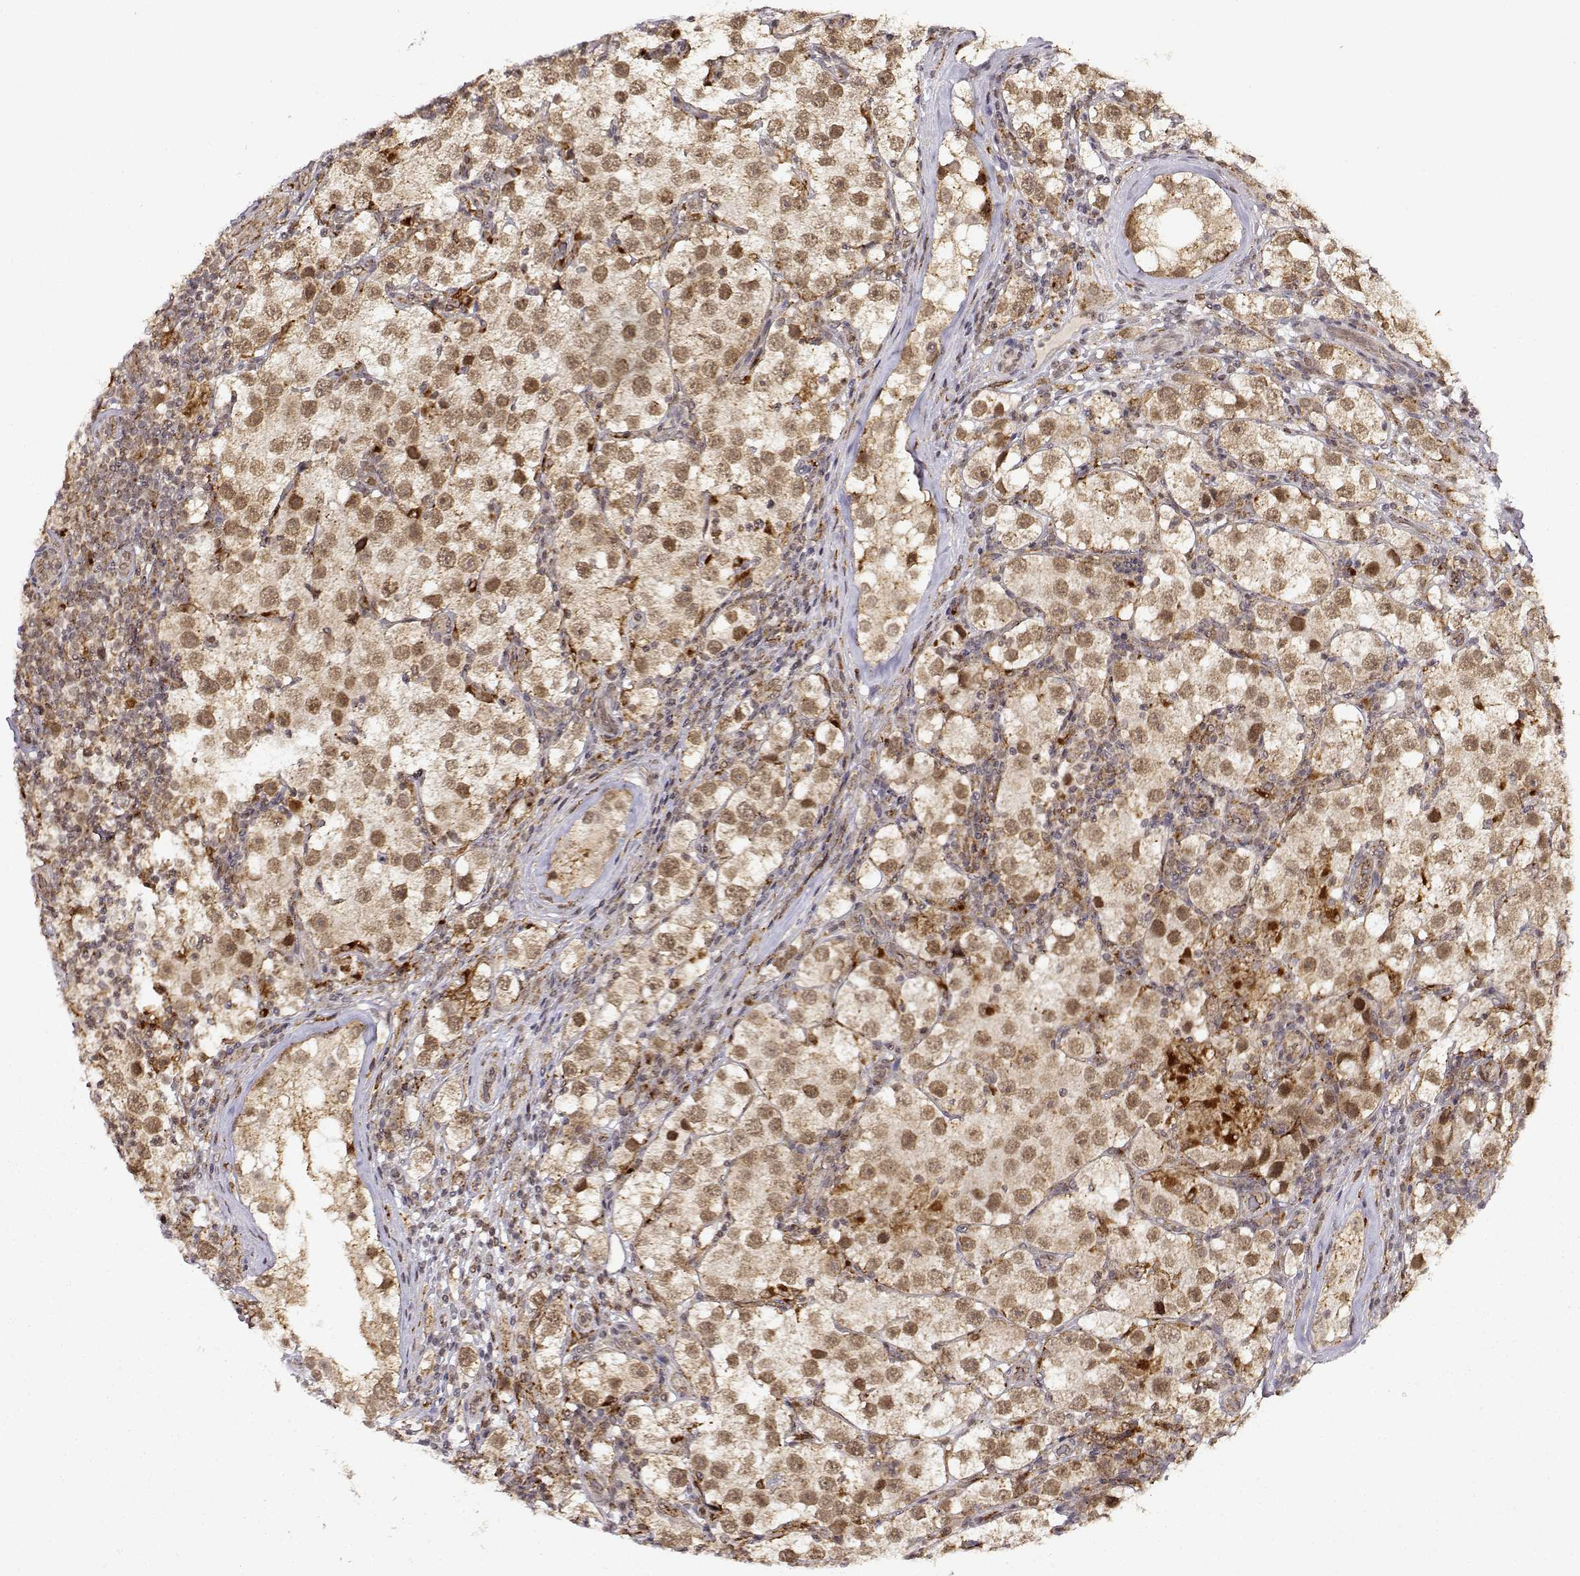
{"staining": {"intensity": "moderate", "quantity": ">75%", "location": "cytoplasmic/membranous,nuclear"}, "tissue": "testis cancer", "cell_type": "Tumor cells", "image_type": "cancer", "snomed": [{"axis": "morphology", "description": "Seminoma, NOS"}, {"axis": "topography", "description": "Testis"}], "caption": "Brown immunohistochemical staining in testis seminoma demonstrates moderate cytoplasmic/membranous and nuclear positivity in about >75% of tumor cells.", "gene": "RNF13", "patient": {"sex": "male", "age": 37}}